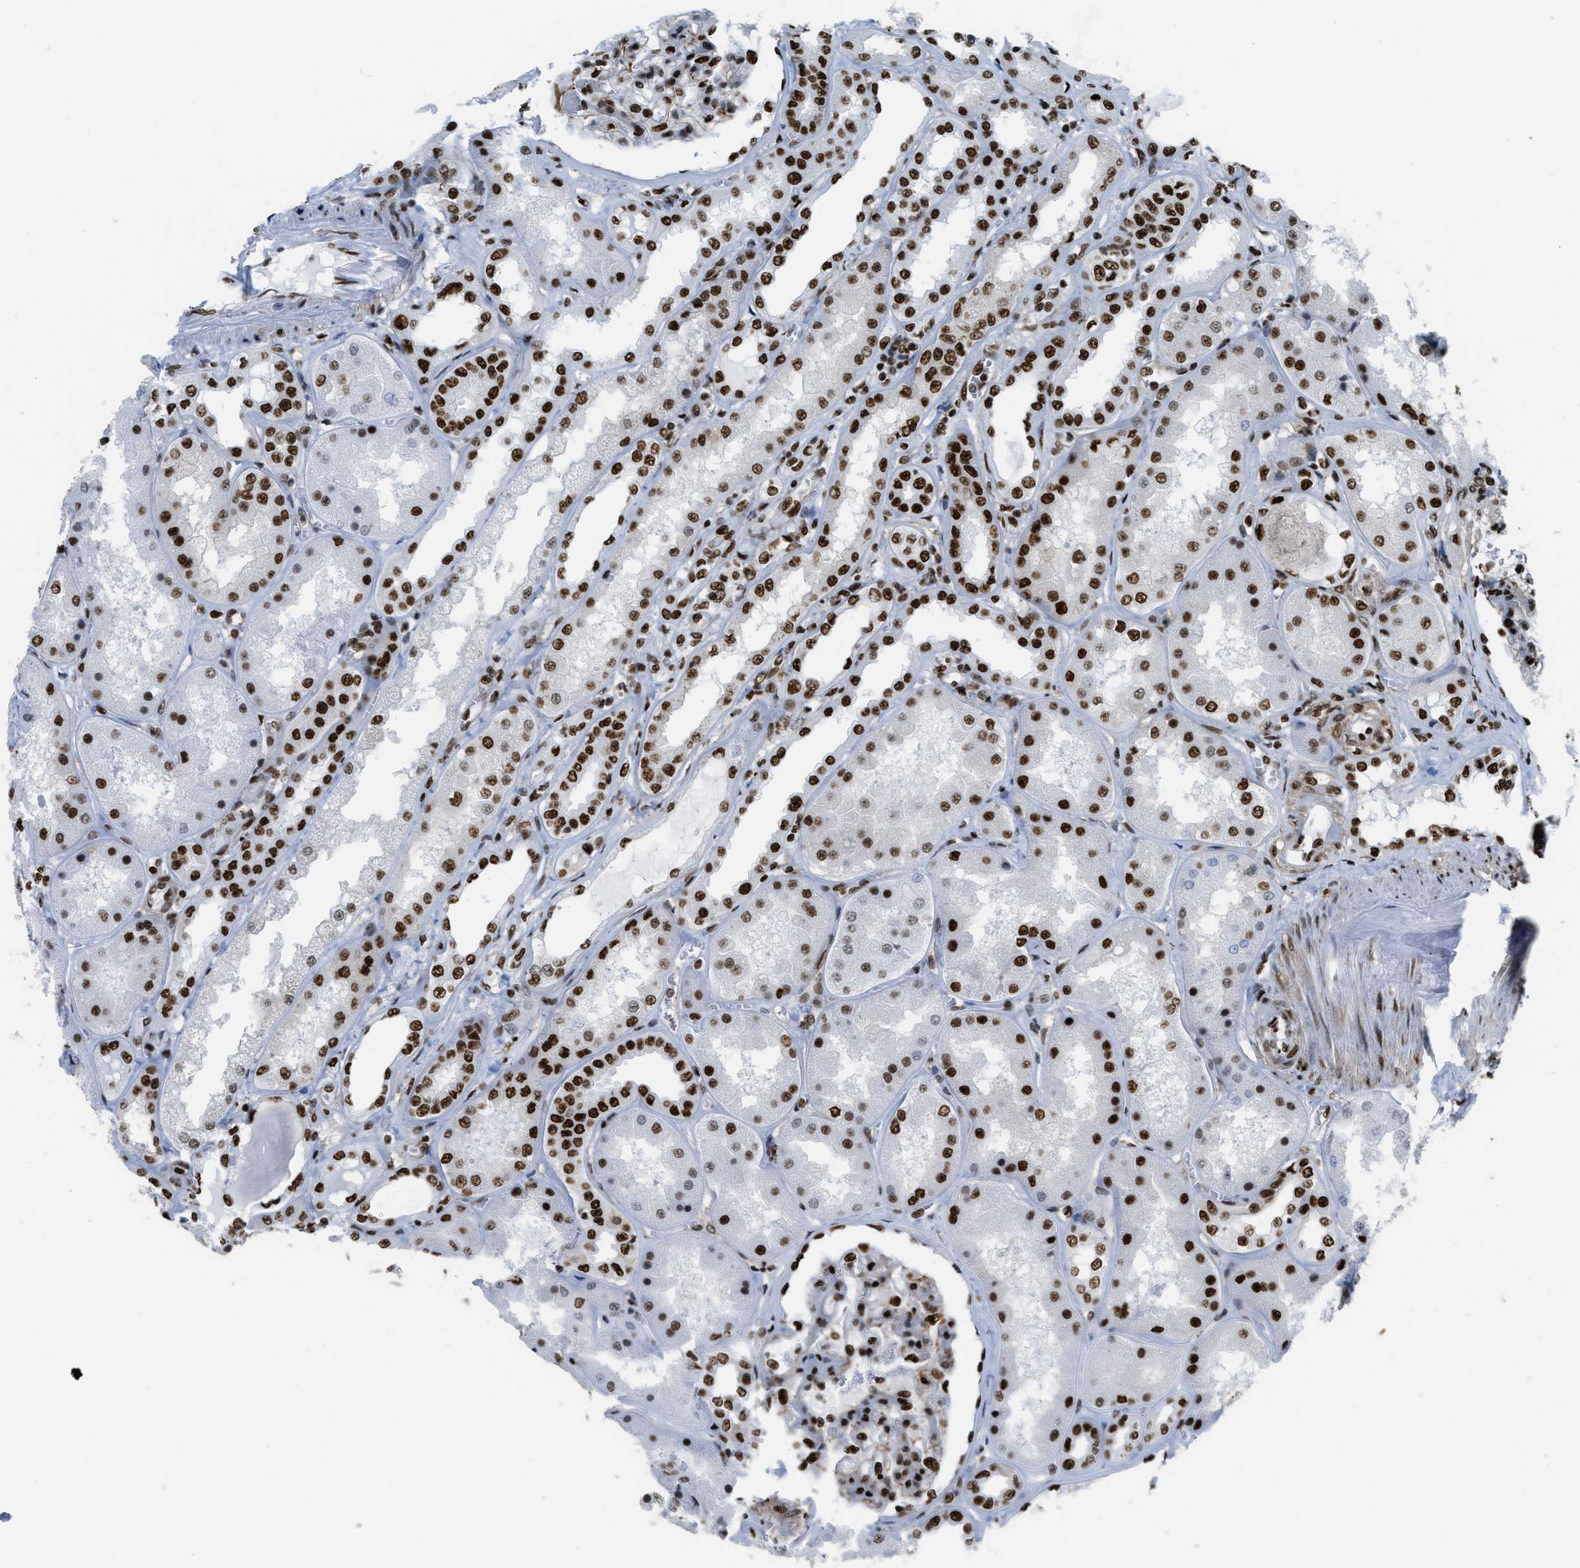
{"staining": {"intensity": "strong", "quantity": ">75%", "location": "nuclear"}, "tissue": "kidney", "cell_type": "Cells in glomeruli", "image_type": "normal", "snomed": [{"axis": "morphology", "description": "Normal tissue, NOS"}, {"axis": "topography", "description": "Kidney"}], "caption": "Protein staining of normal kidney exhibits strong nuclear staining in about >75% of cells in glomeruli.", "gene": "ZNF207", "patient": {"sex": "female", "age": 56}}